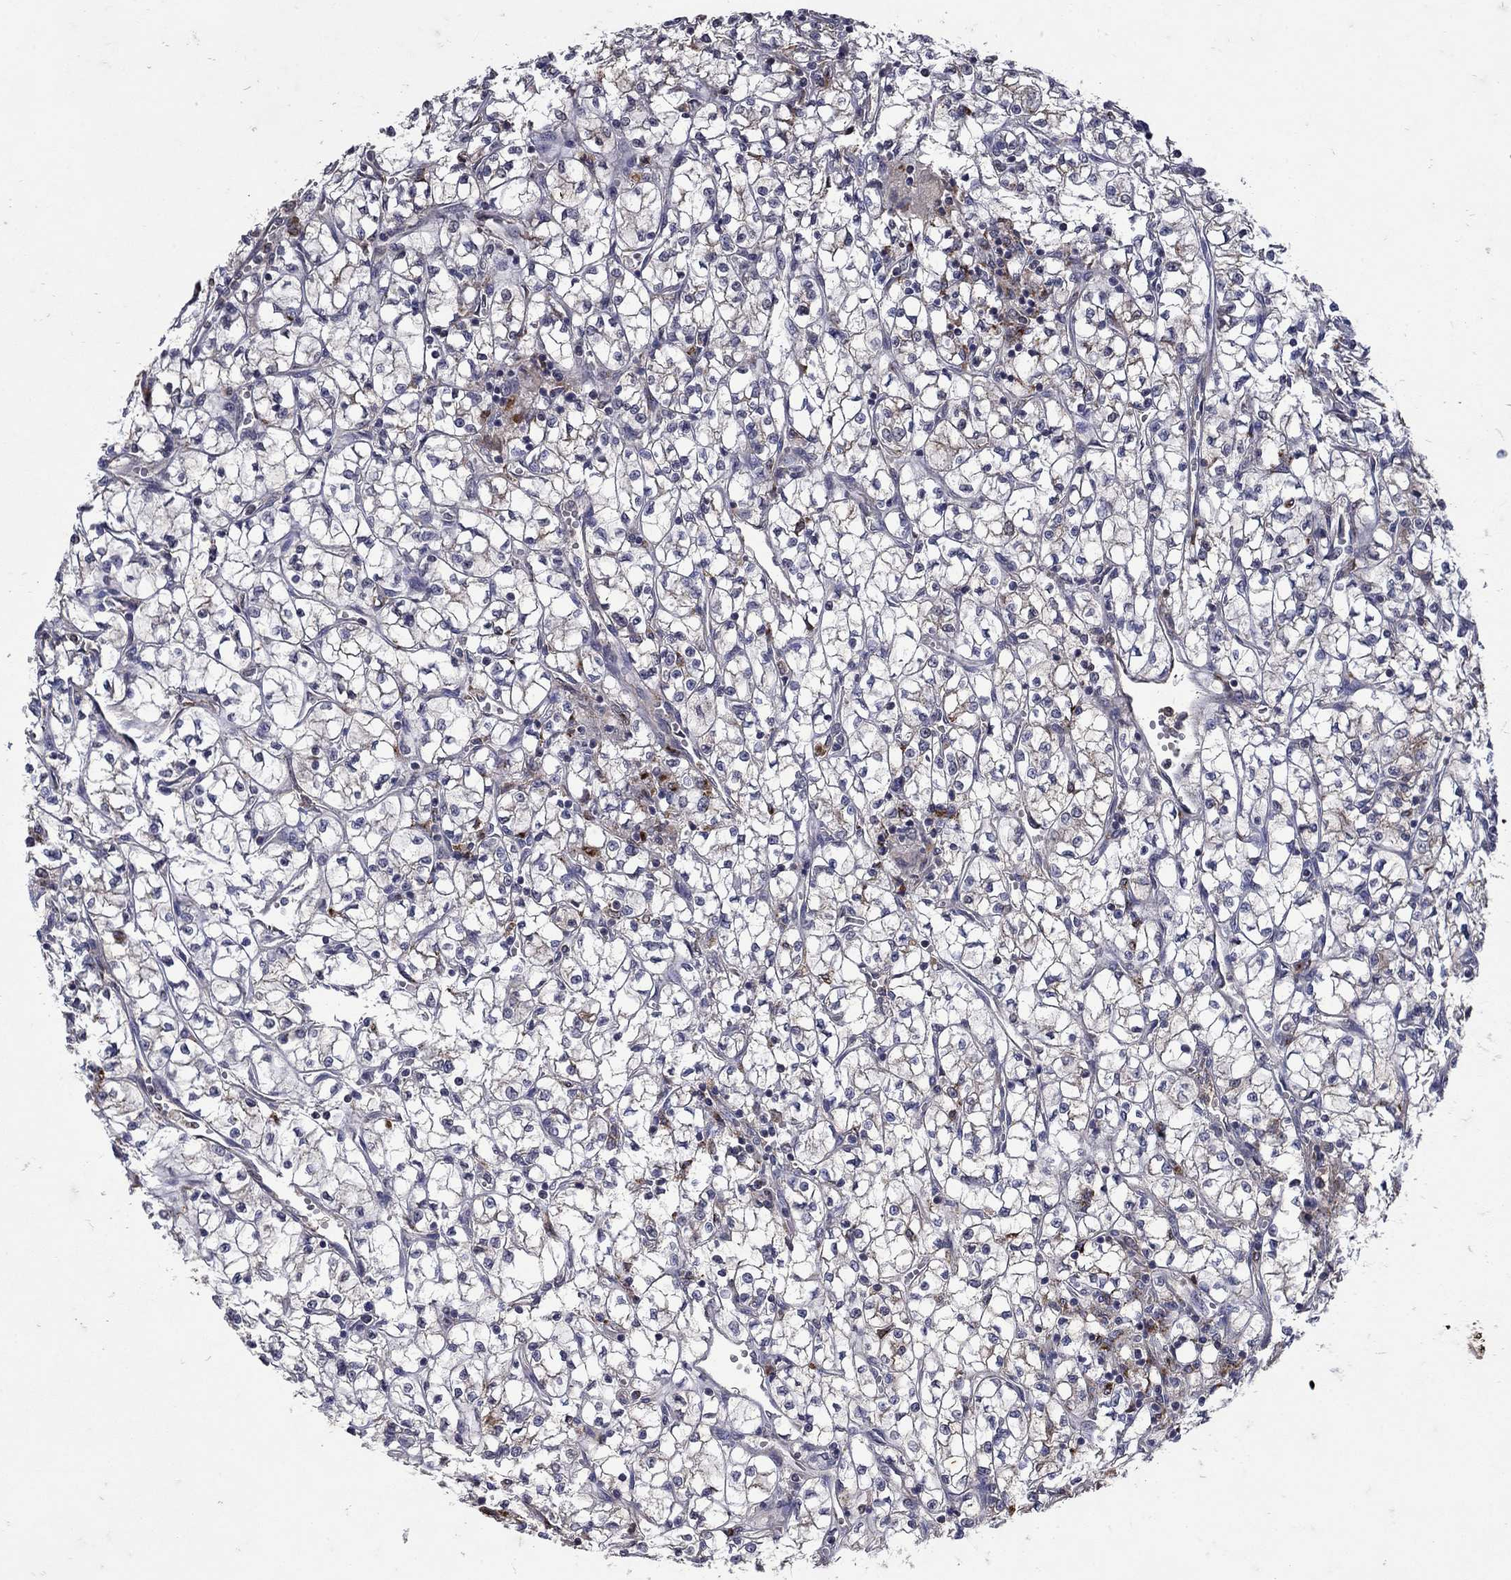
{"staining": {"intensity": "negative", "quantity": "none", "location": "none"}, "tissue": "renal cancer", "cell_type": "Tumor cells", "image_type": "cancer", "snomed": [{"axis": "morphology", "description": "Adenocarcinoma, NOS"}, {"axis": "topography", "description": "Kidney"}], "caption": "A high-resolution histopathology image shows immunohistochemistry (IHC) staining of renal adenocarcinoma, which shows no significant staining in tumor cells.", "gene": "NPC2", "patient": {"sex": "female", "age": 64}}